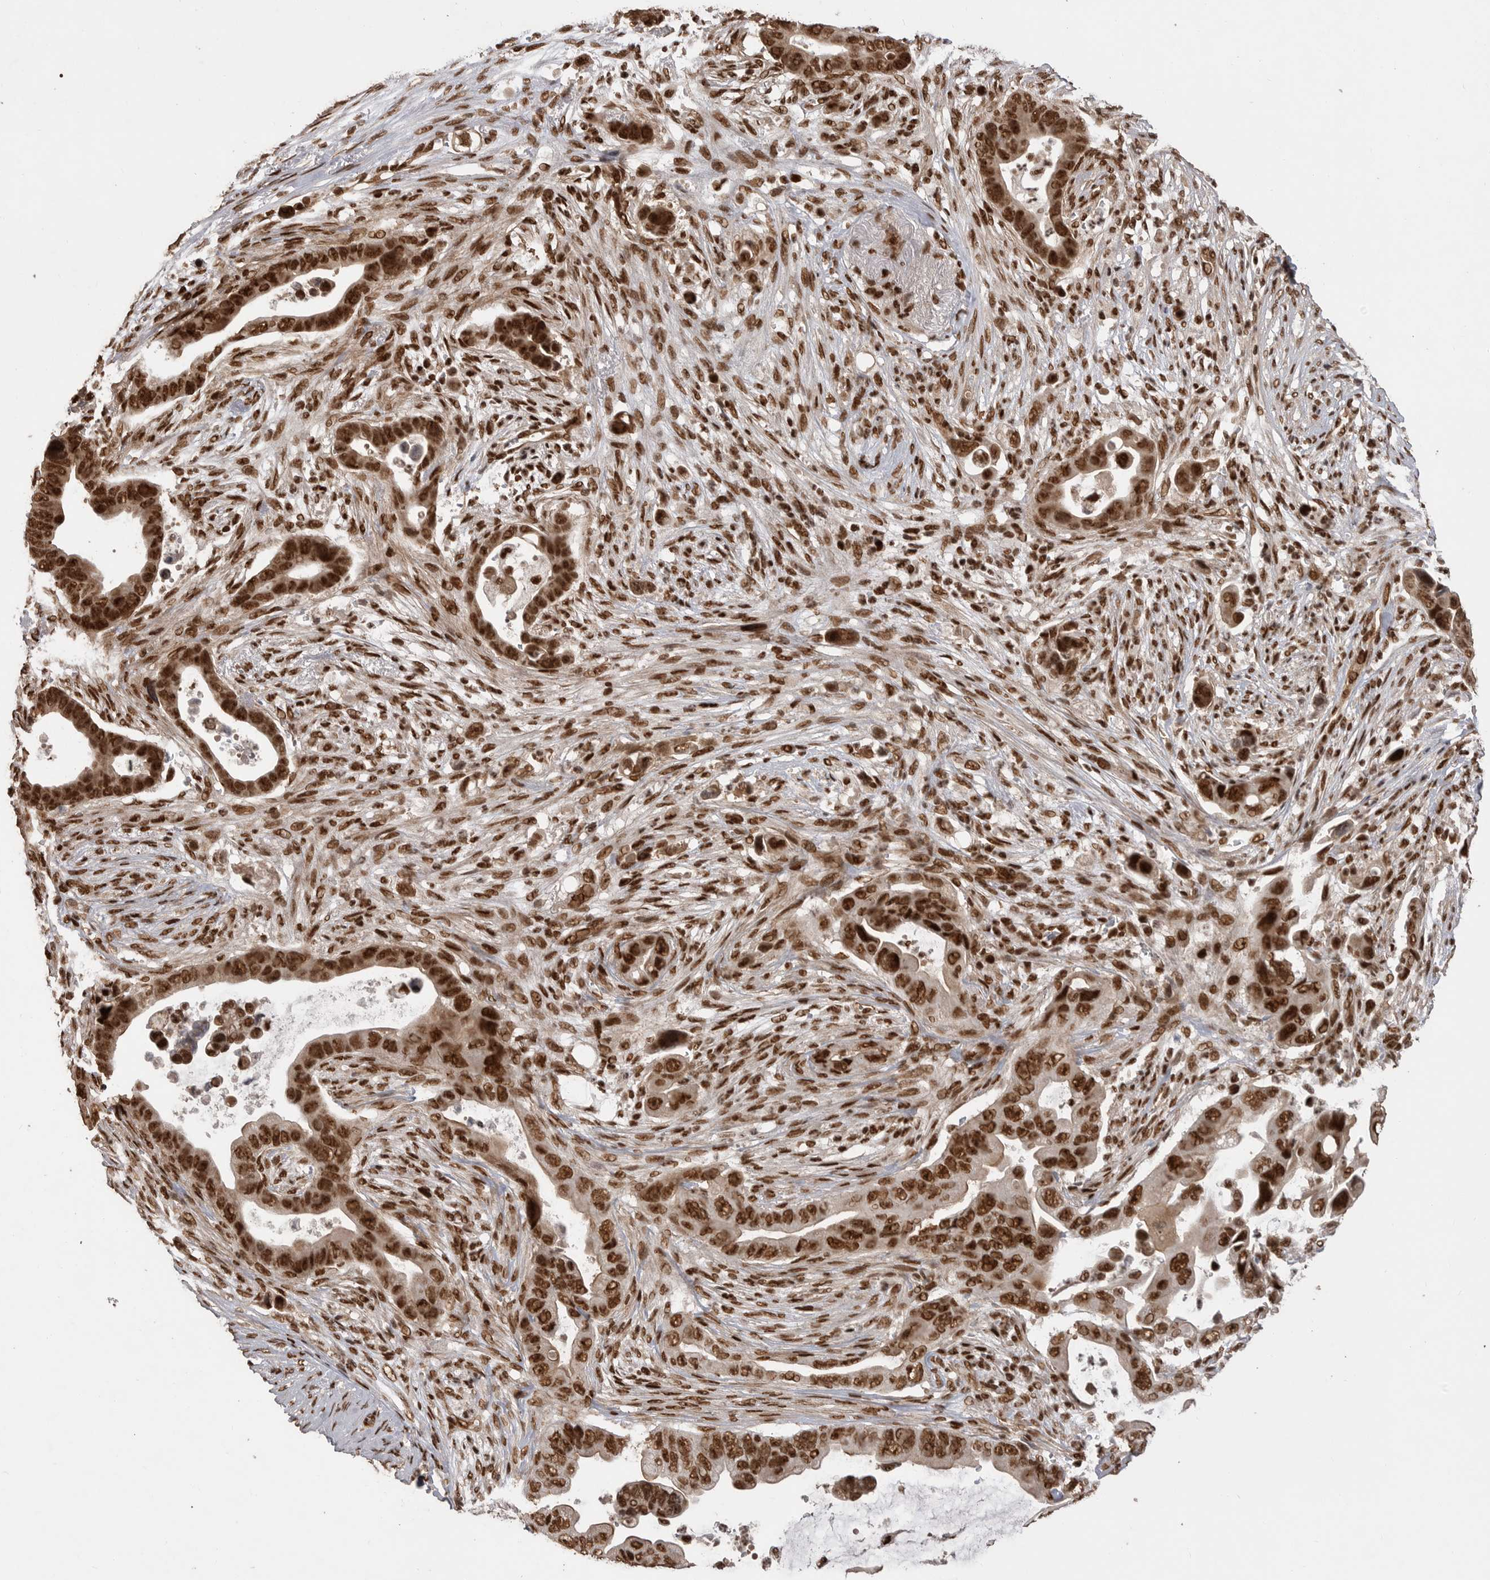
{"staining": {"intensity": "strong", "quantity": ">75%", "location": "nuclear"}, "tissue": "pancreatic cancer", "cell_type": "Tumor cells", "image_type": "cancer", "snomed": [{"axis": "morphology", "description": "Adenocarcinoma, NOS"}, {"axis": "topography", "description": "Pancreas"}], "caption": "A micrograph of human pancreatic cancer stained for a protein demonstrates strong nuclear brown staining in tumor cells.", "gene": "PPP1R8", "patient": {"sex": "female", "age": 72}}